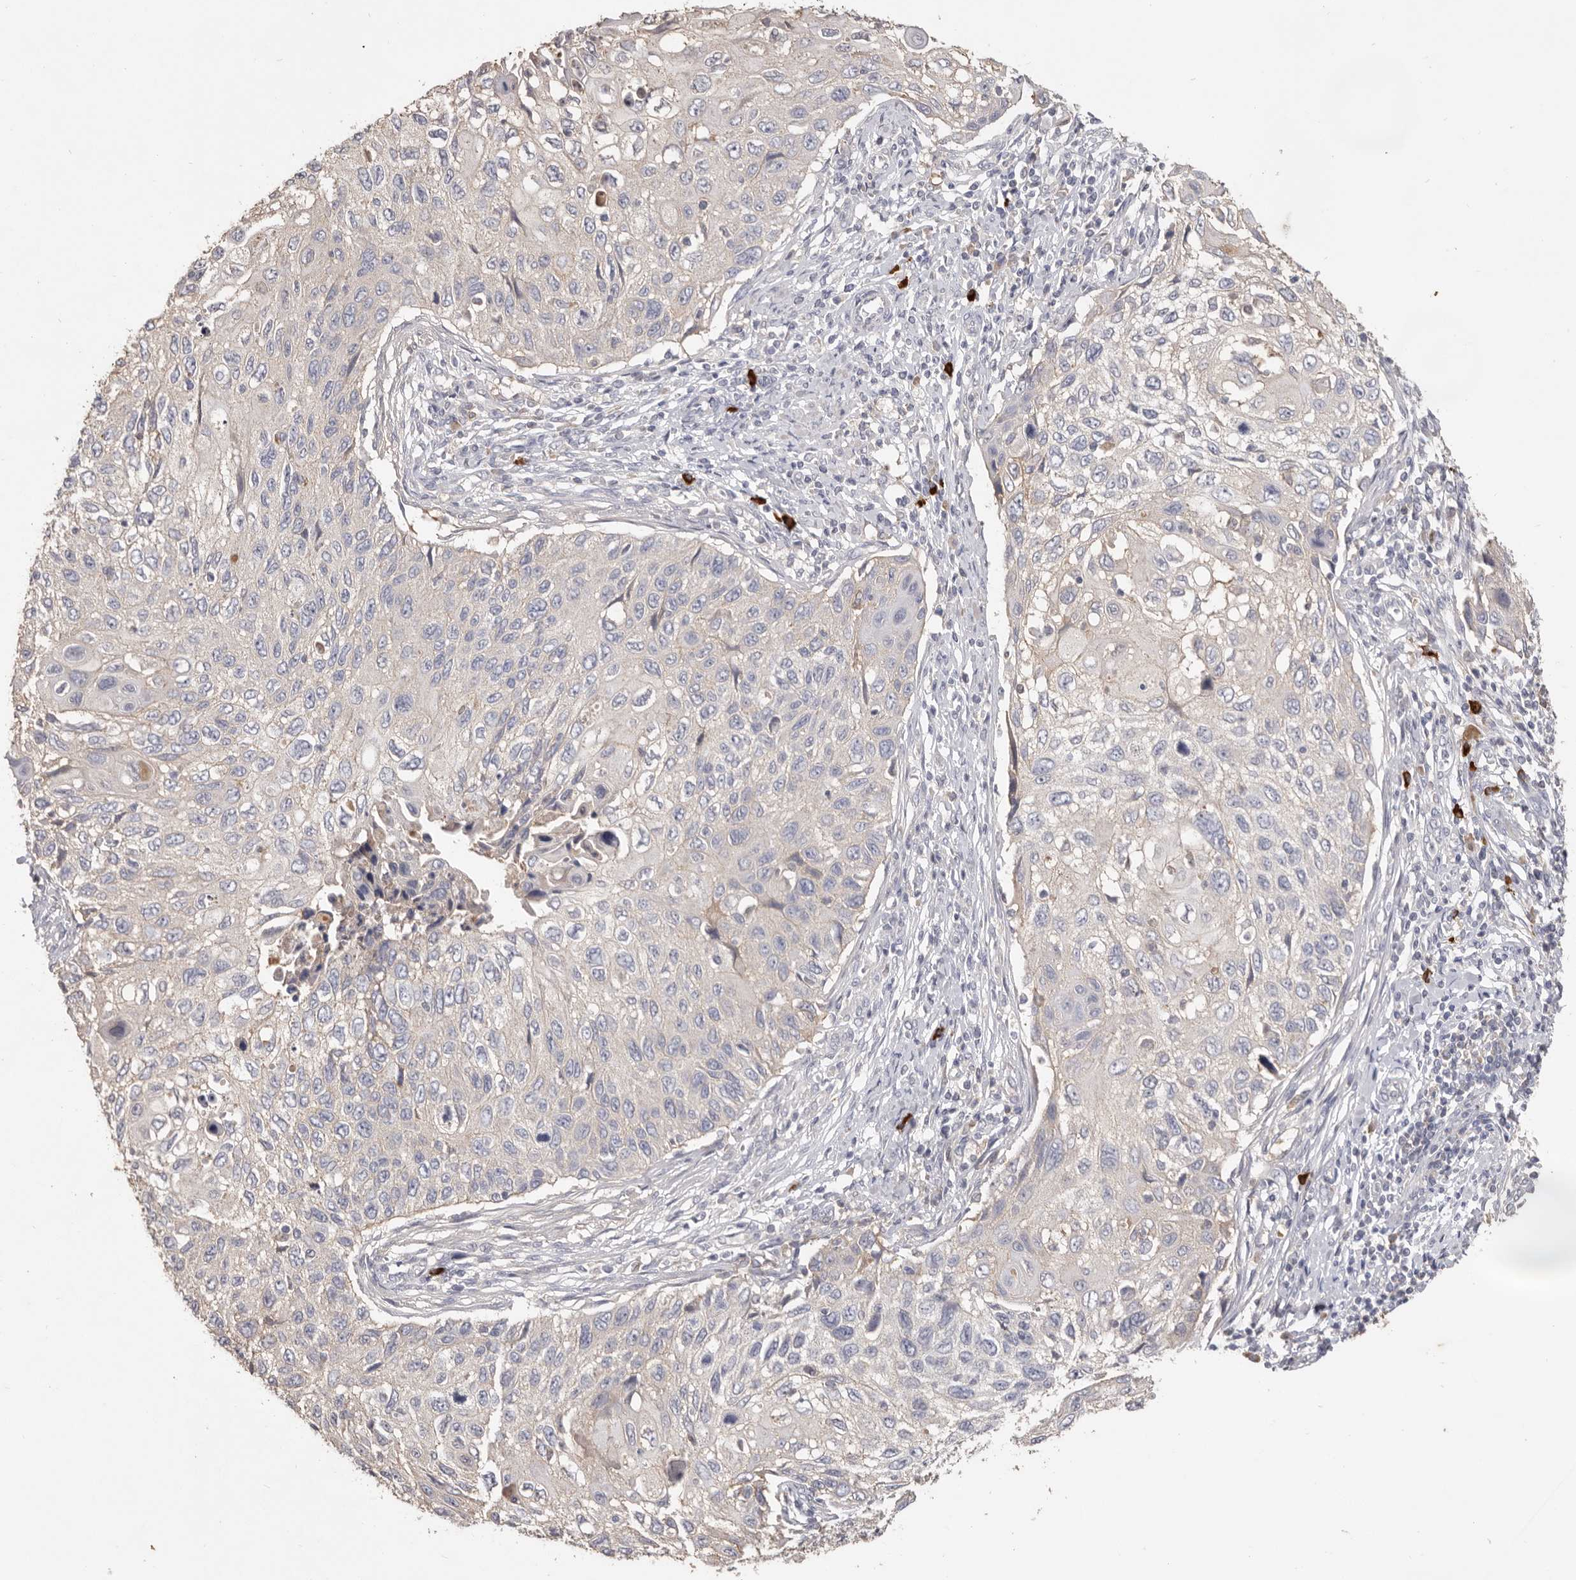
{"staining": {"intensity": "negative", "quantity": "none", "location": "none"}, "tissue": "cervical cancer", "cell_type": "Tumor cells", "image_type": "cancer", "snomed": [{"axis": "morphology", "description": "Squamous cell carcinoma, NOS"}, {"axis": "topography", "description": "Cervix"}], "caption": "Immunohistochemistry photomicrograph of neoplastic tissue: human cervical cancer stained with DAB reveals no significant protein staining in tumor cells.", "gene": "HCAR2", "patient": {"sex": "female", "age": 70}}